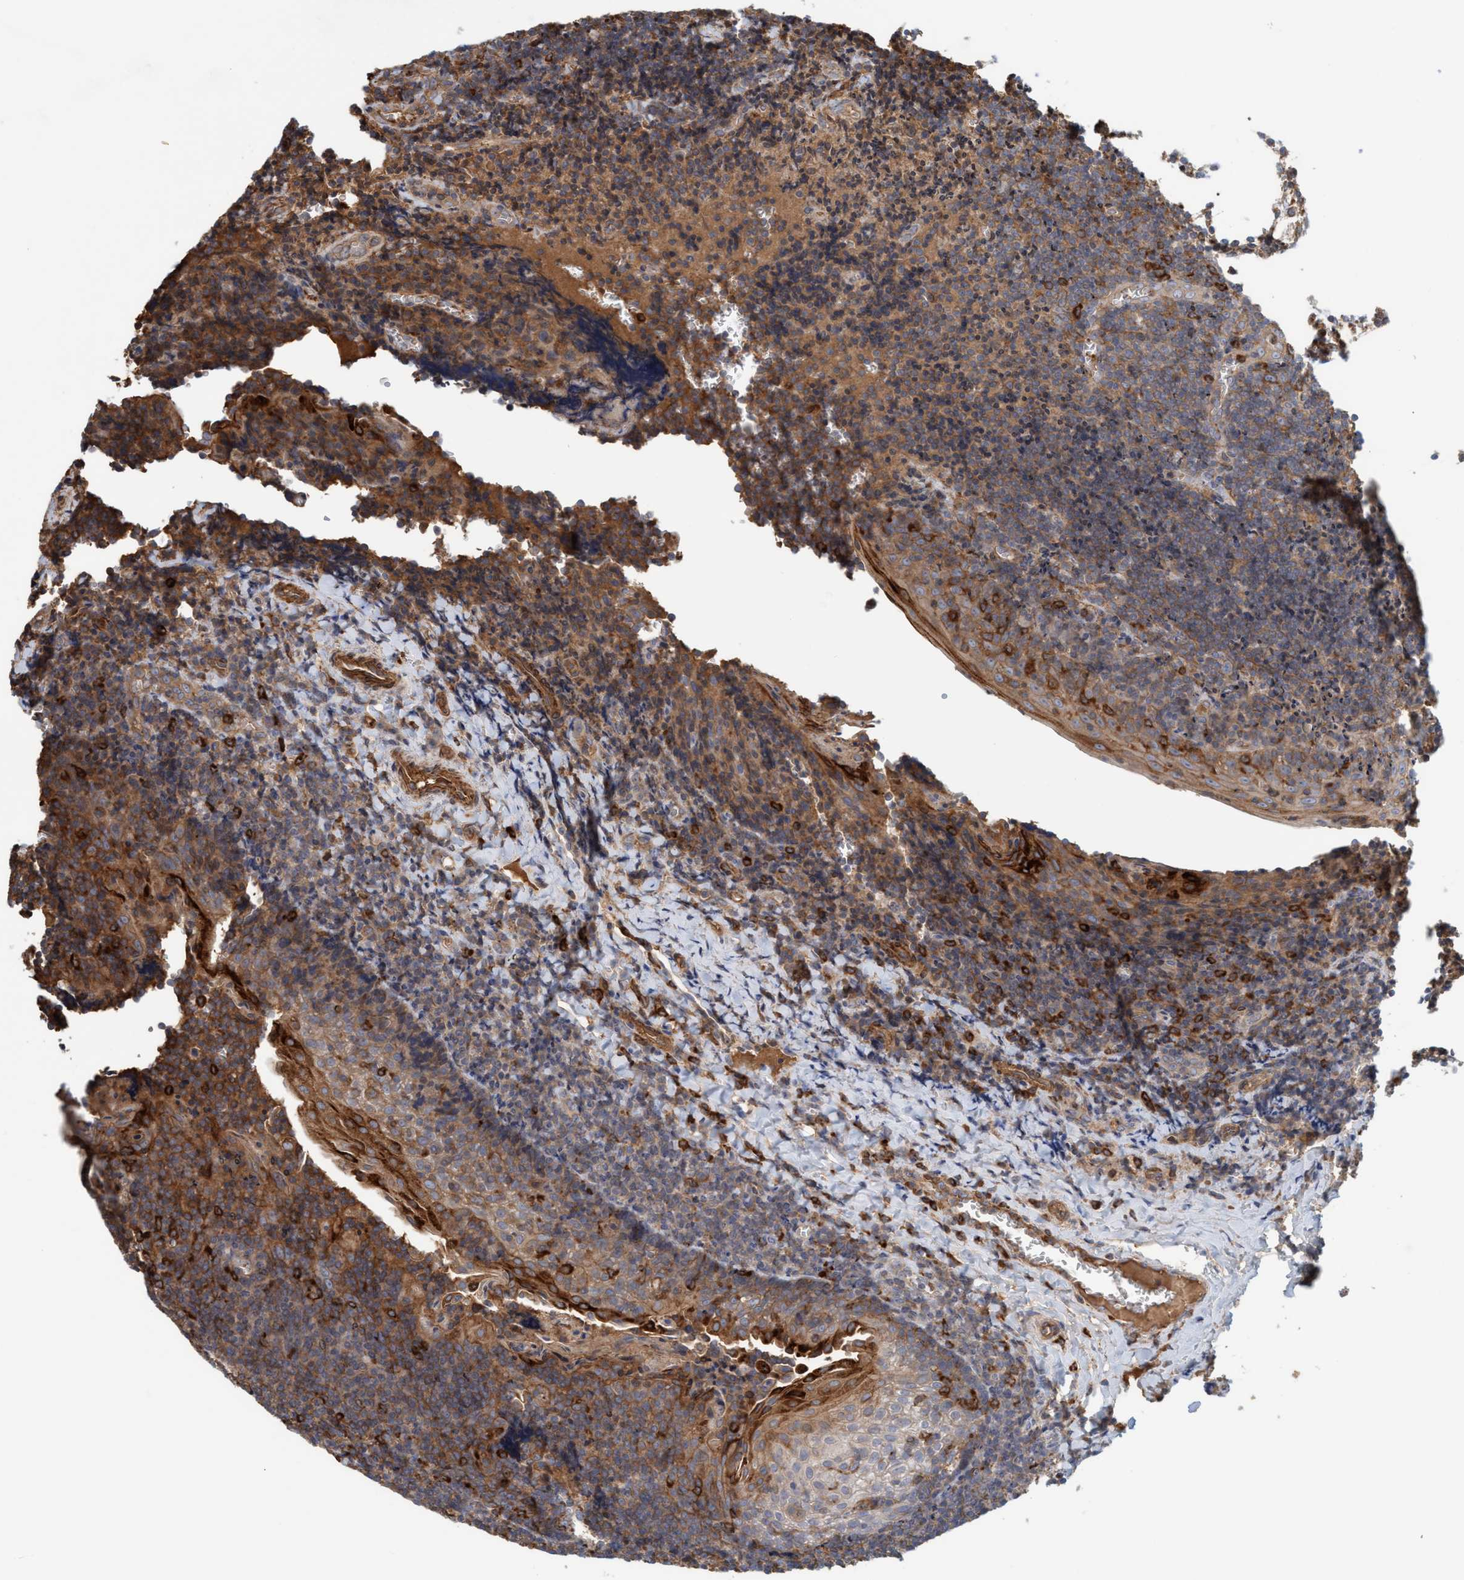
{"staining": {"intensity": "moderate", "quantity": ">75%", "location": "cytoplasmic/membranous"}, "tissue": "tonsil", "cell_type": "Germinal center cells", "image_type": "normal", "snomed": [{"axis": "morphology", "description": "Normal tissue, NOS"}, {"axis": "morphology", "description": "Inflammation, NOS"}, {"axis": "topography", "description": "Tonsil"}], "caption": "Immunohistochemistry of normal human tonsil displays medium levels of moderate cytoplasmic/membranous positivity in about >75% of germinal center cells. (Brightfield microscopy of DAB IHC at high magnification).", "gene": "SPECC1", "patient": {"sex": "female", "age": 31}}